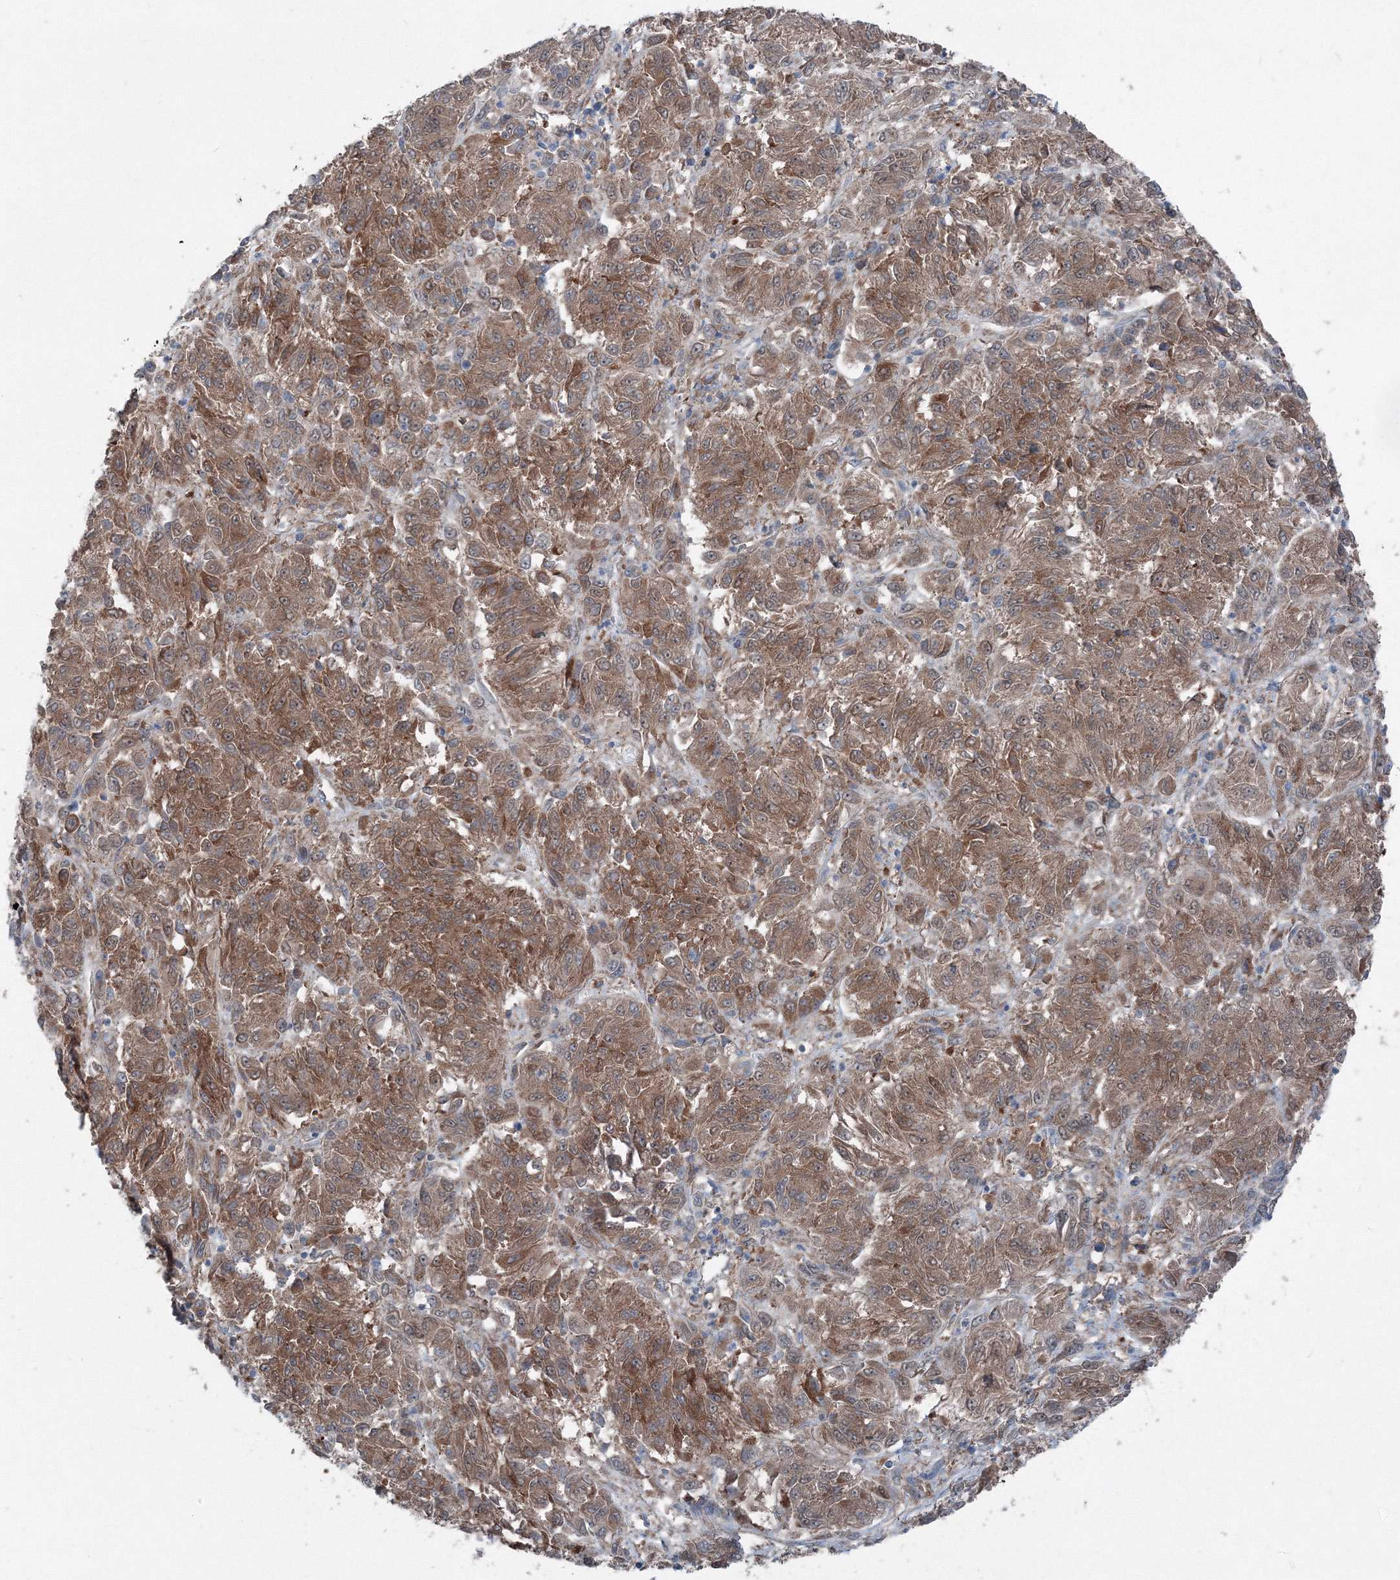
{"staining": {"intensity": "moderate", "quantity": ">75%", "location": "cytoplasmic/membranous"}, "tissue": "melanoma", "cell_type": "Tumor cells", "image_type": "cancer", "snomed": [{"axis": "morphology", "description": "Malignant melanoma, Metastatic site"}, {"axis": "topography", "description": "Lung"}], "caption": "Melanoma stained with DAB (3,3'-diaminobenzidine) immunohistochemistry demonstrates medium levels of moderate cytoplasmic/membranous expression in approximately >75% of tumor cells.", "gene": "TPRKB", "patient": {"sex": "male", "age": 64}}